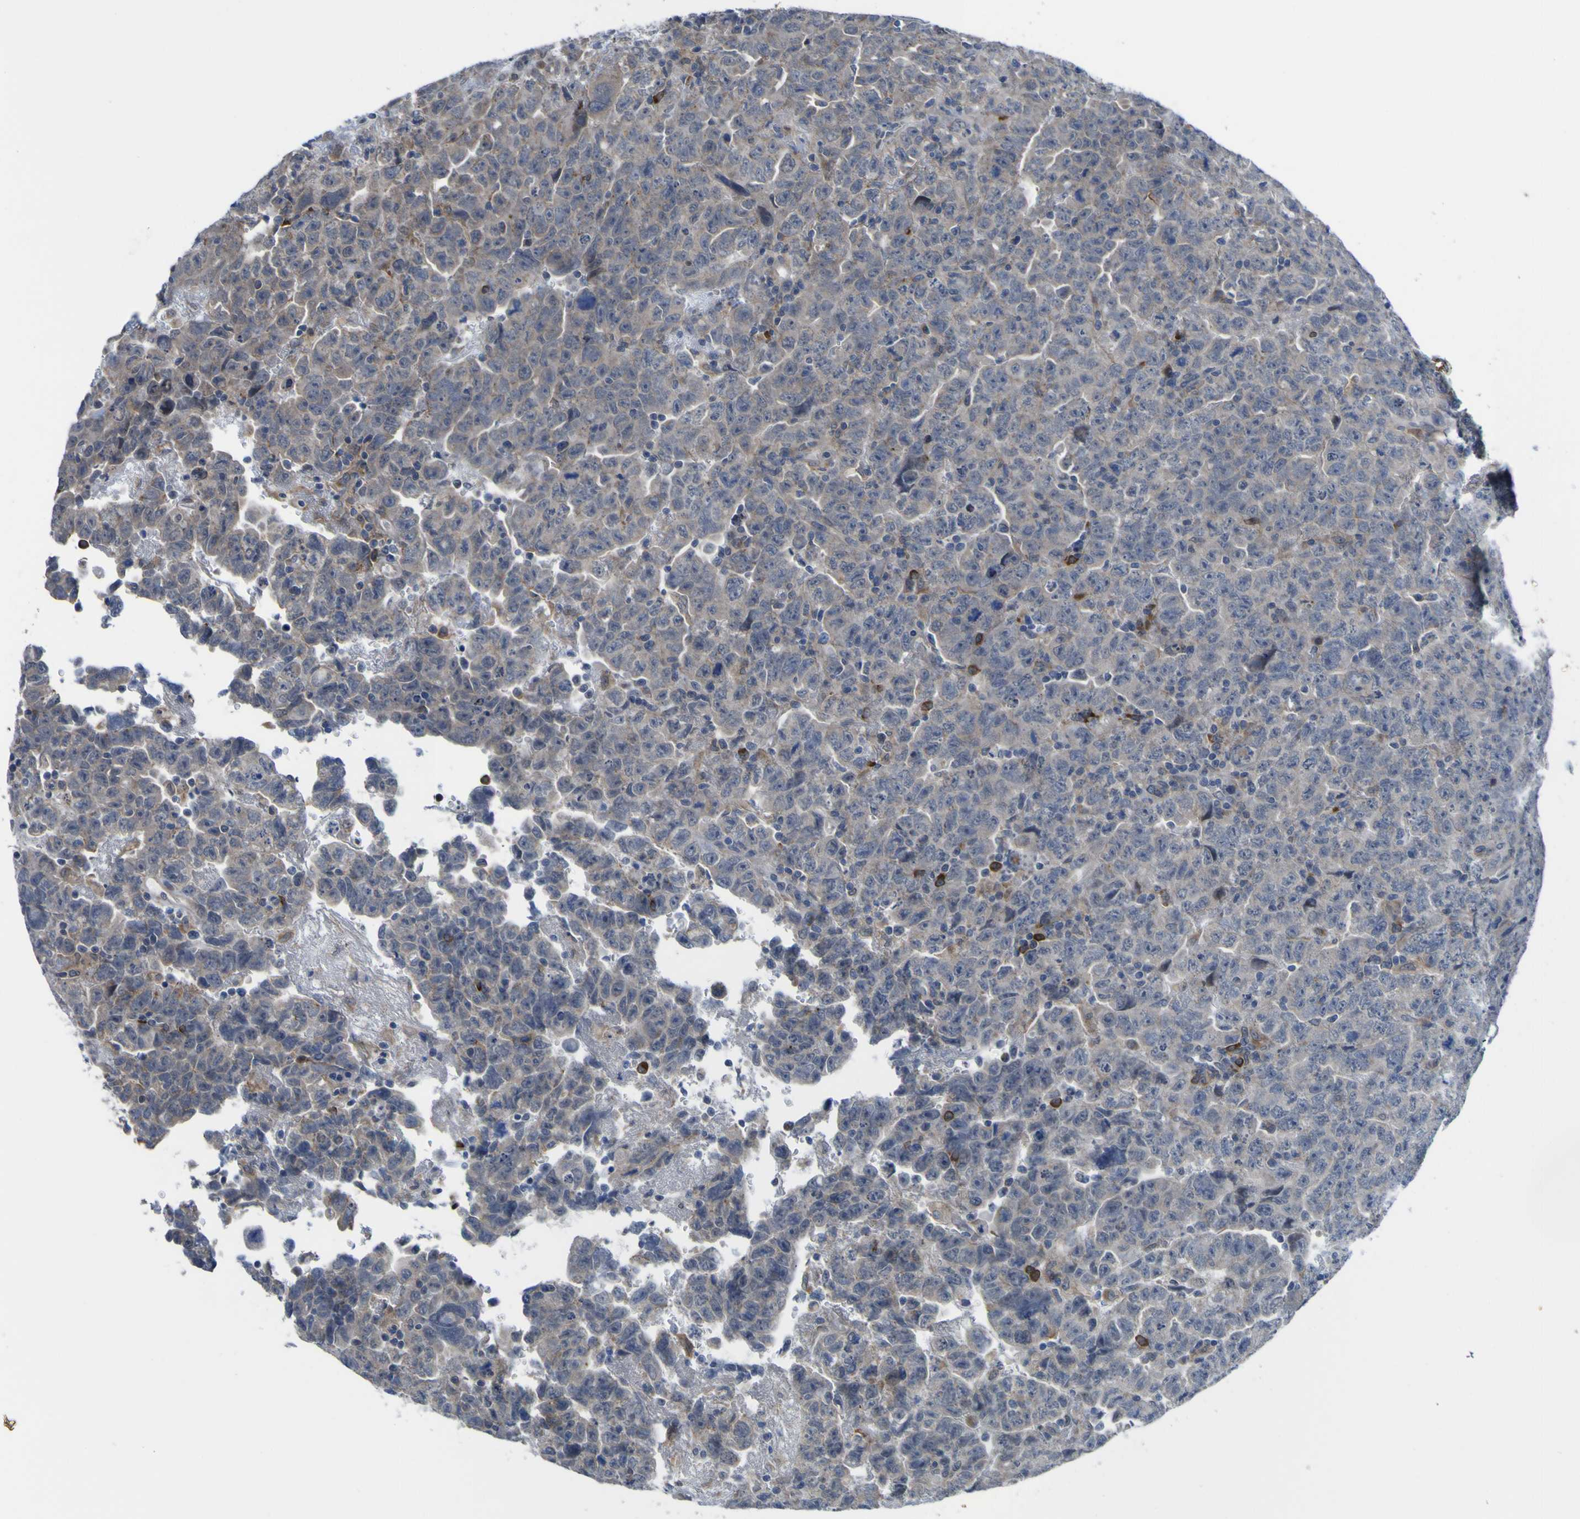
{"staining": {"intensity": "negative", "quantity": "none", "location": "none"}, "tissue": "testis cancer", "cell_type": "Tumor cells", "image_type": "cancer", "snomed": [{"axis": "morphology", "description": "Carcinoma, Embryonal, NOS"}, {"axis": "topography", "description": "Testis"}], "caption": "Human testis cancer (embryonal carcinoma) stained for a protein using immunohistochemistry shows no staining in tumor cells.", "gene": "TNFRSF11A", "patient": {"sex": "male", "age": 28}}